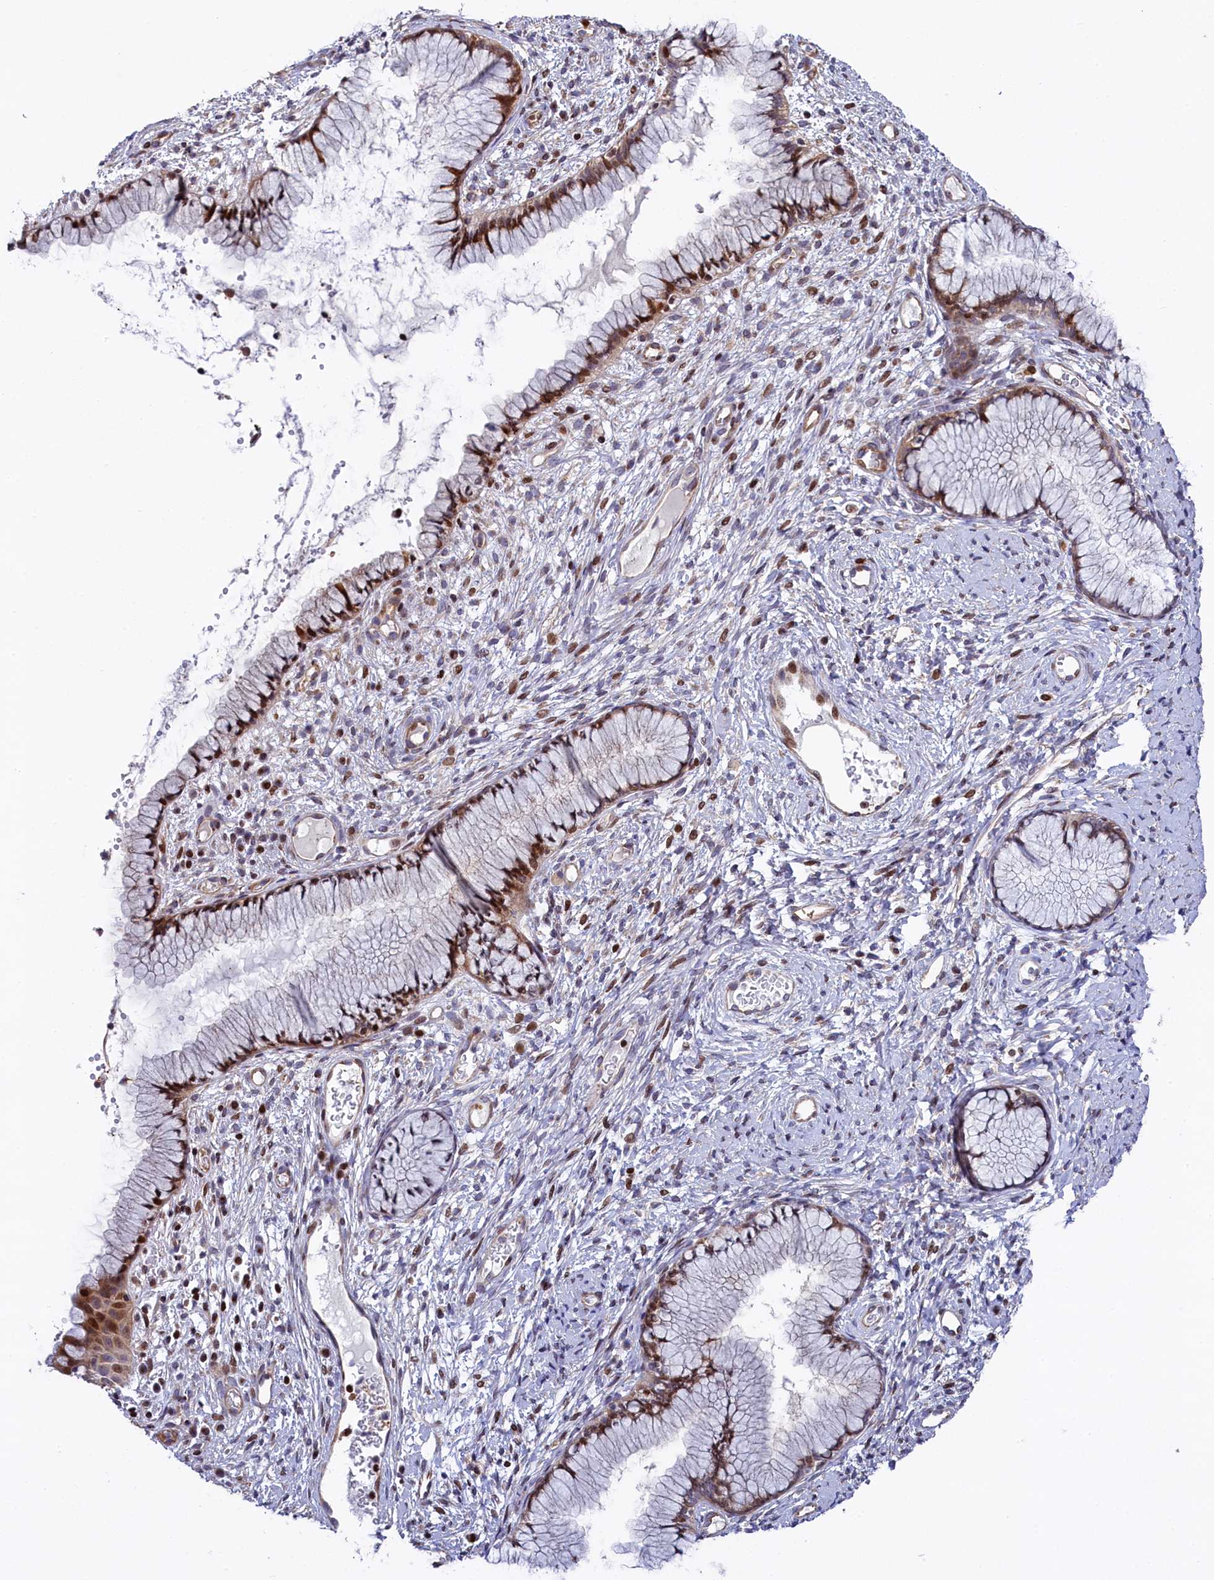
{"staining": {"intensity": "moderate", "quantity": ">75%", "location": "nuclear"}, "tissue": "cervix", "cell_type": "Glandular cells", "image_type": "normal", "snomed": [{"axis": "morphology", "description": "Normal tissue, NOS"}, {"axis": "topography", "description": "Cervix"}], "caption": "DAB immunohistochemical staining of unremarkable human cervix shows moderate nuclear protein expression in approximately >75% of glandular cells. Using DAB (brown) and hematoxylin (blue) stains, captured at high magnification using brightfield microscopy.", "gene": "TGDS", "patient": {"sex": "female", "age": 42}}